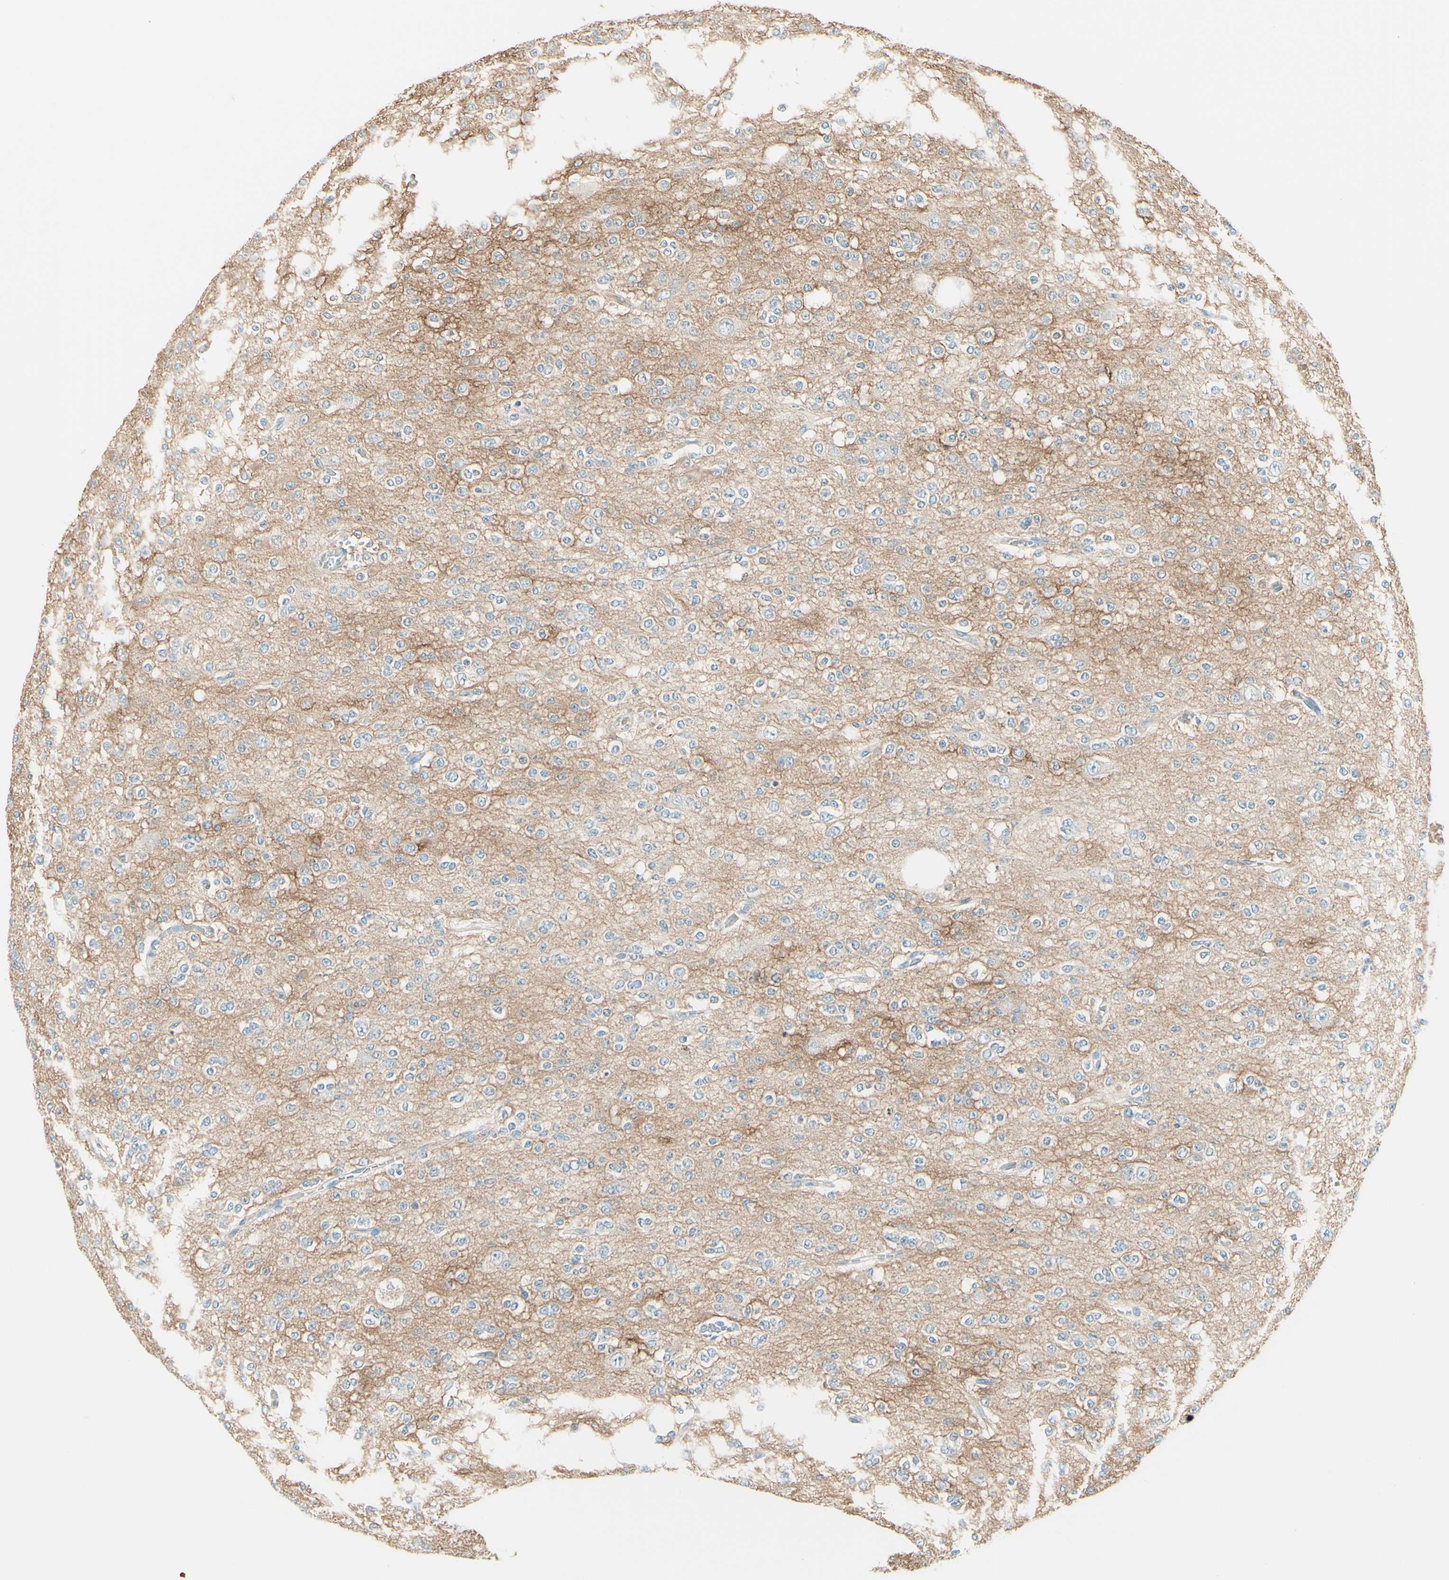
{"staining": {"intensity": "negative", "quantity": "none", "location": "none"}, "tissue": "glioma", "cell_type": "Tumor cells", "image_type": "cancer", "snomed": [{"axis": "morphology", "description": "Glioma, malignant, Low grade"}, {"axis": "topography", "description": "Brain"}], "caption": "Immunohistochemistry (IHC) of malignant low-grade glioma exhibits no positivity in tumor cells. (Brightfield microscopy of DAB (3,3'-diaminobenzidine) IHC at high magnification).", "gene": "NCBP2L", "patient": {"sex": "male", "age": 38}}